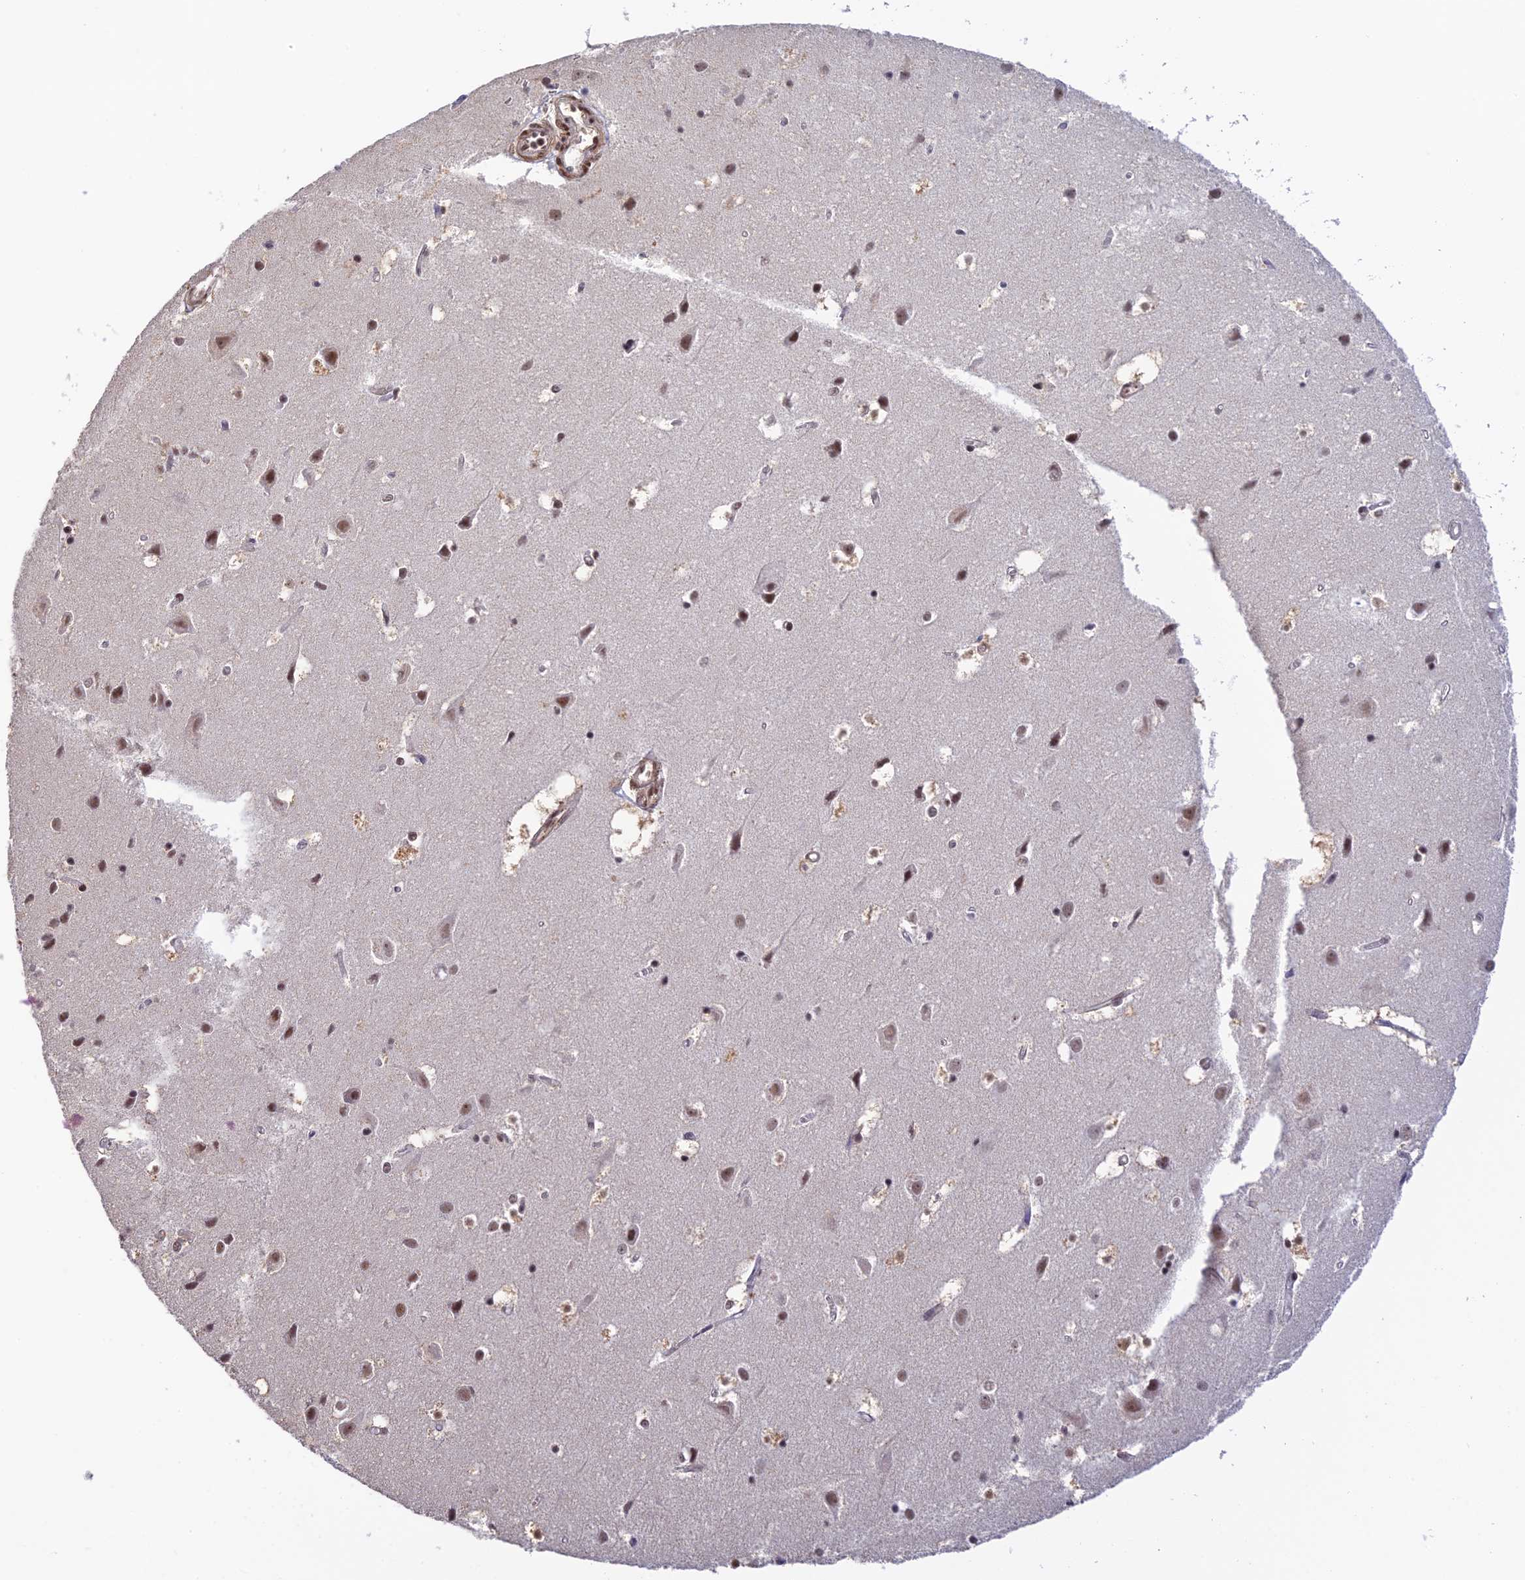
{"staining": {"intensity": "weak", "quantity": ">75%", "location": "nuclear"}, "tissue": "cerebral cortex", "cell_type": "Endothelial cells", "image_type": "normal", "snomed": [{"axis": "morphology", "description": "Normal tissue, NOS"}, {"axis": "topography", "description": "Cerebral cortex"}], "caption": "Cerebral cortex stained for a protein (brown) shows weak nuclear positive staining in approximately >75% of endothelial cells.", "gene": "THAP11", "patient": {"sex": "male", "age": 54}}